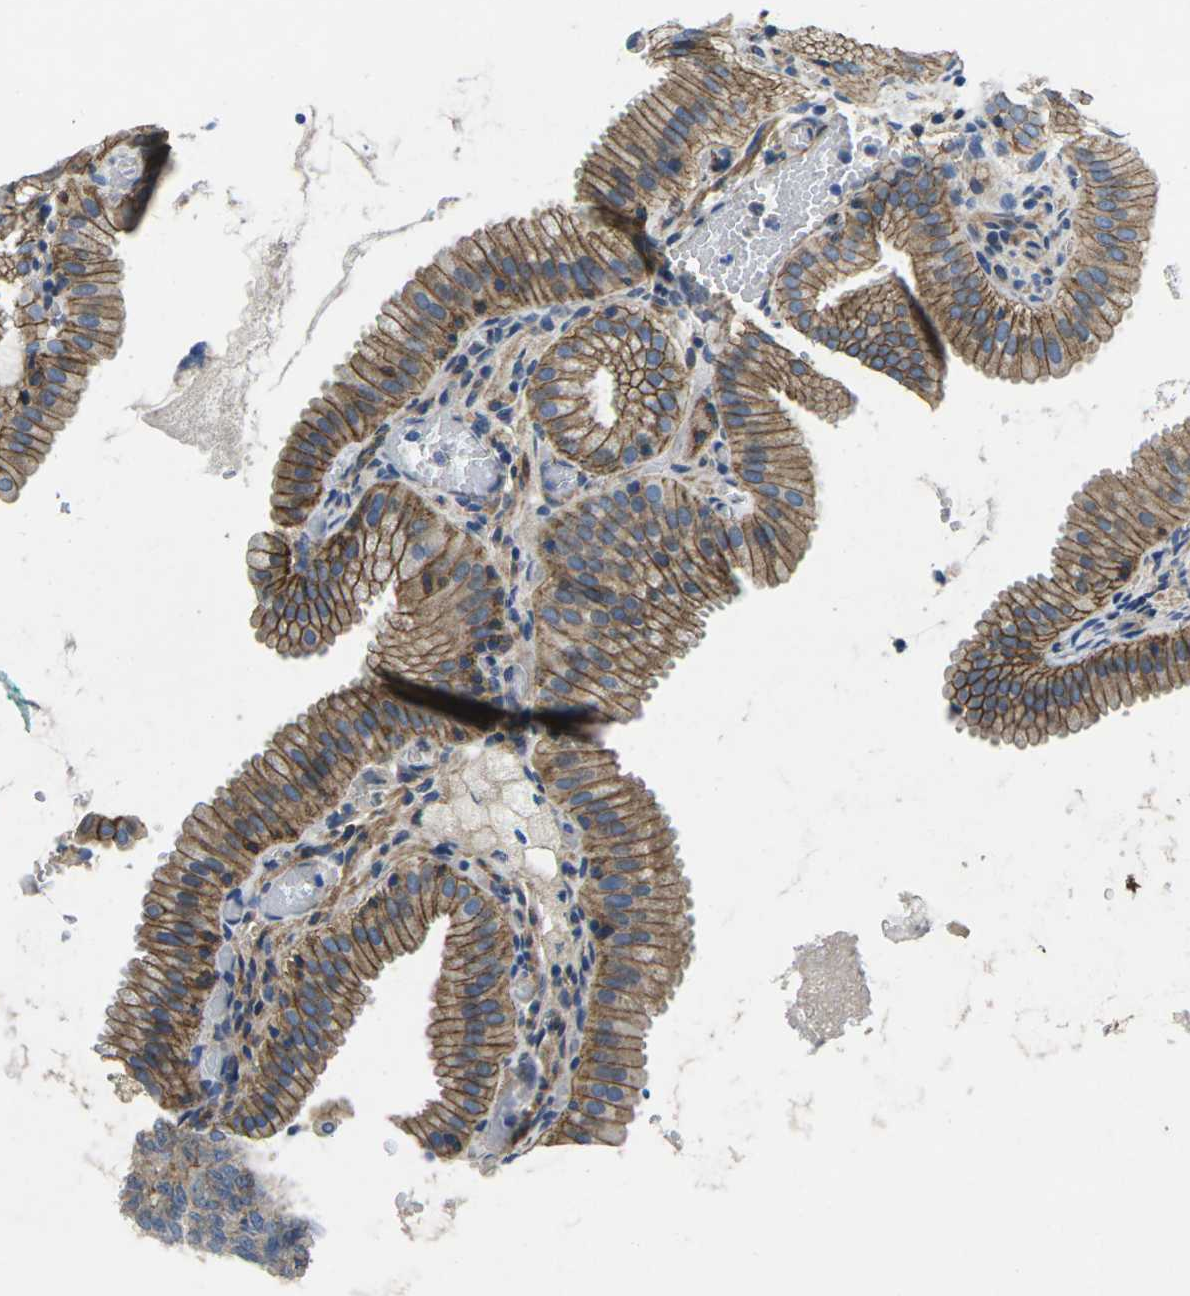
{"staining": {"intensity": "strong", "quantity": ">75%", "location": "cytoplasmic/membranous"}, "tissue": "gallbladder", "cell_type": "Glandular cells", "image_type": "normal", "snomed": [{"axis": "morphology", "description": "Normal tissue, NOS"}, {"axis": "topography", "description": "Gallbladder"}], "caption": "Brown immunohistochemical staining in normal gallbladder demonstrates strong cytoplasmic/membranous expression in approximately >75% of glandular cells.", "gene": "CTNND1", "patient": {"sex": "male", "age": 54}}